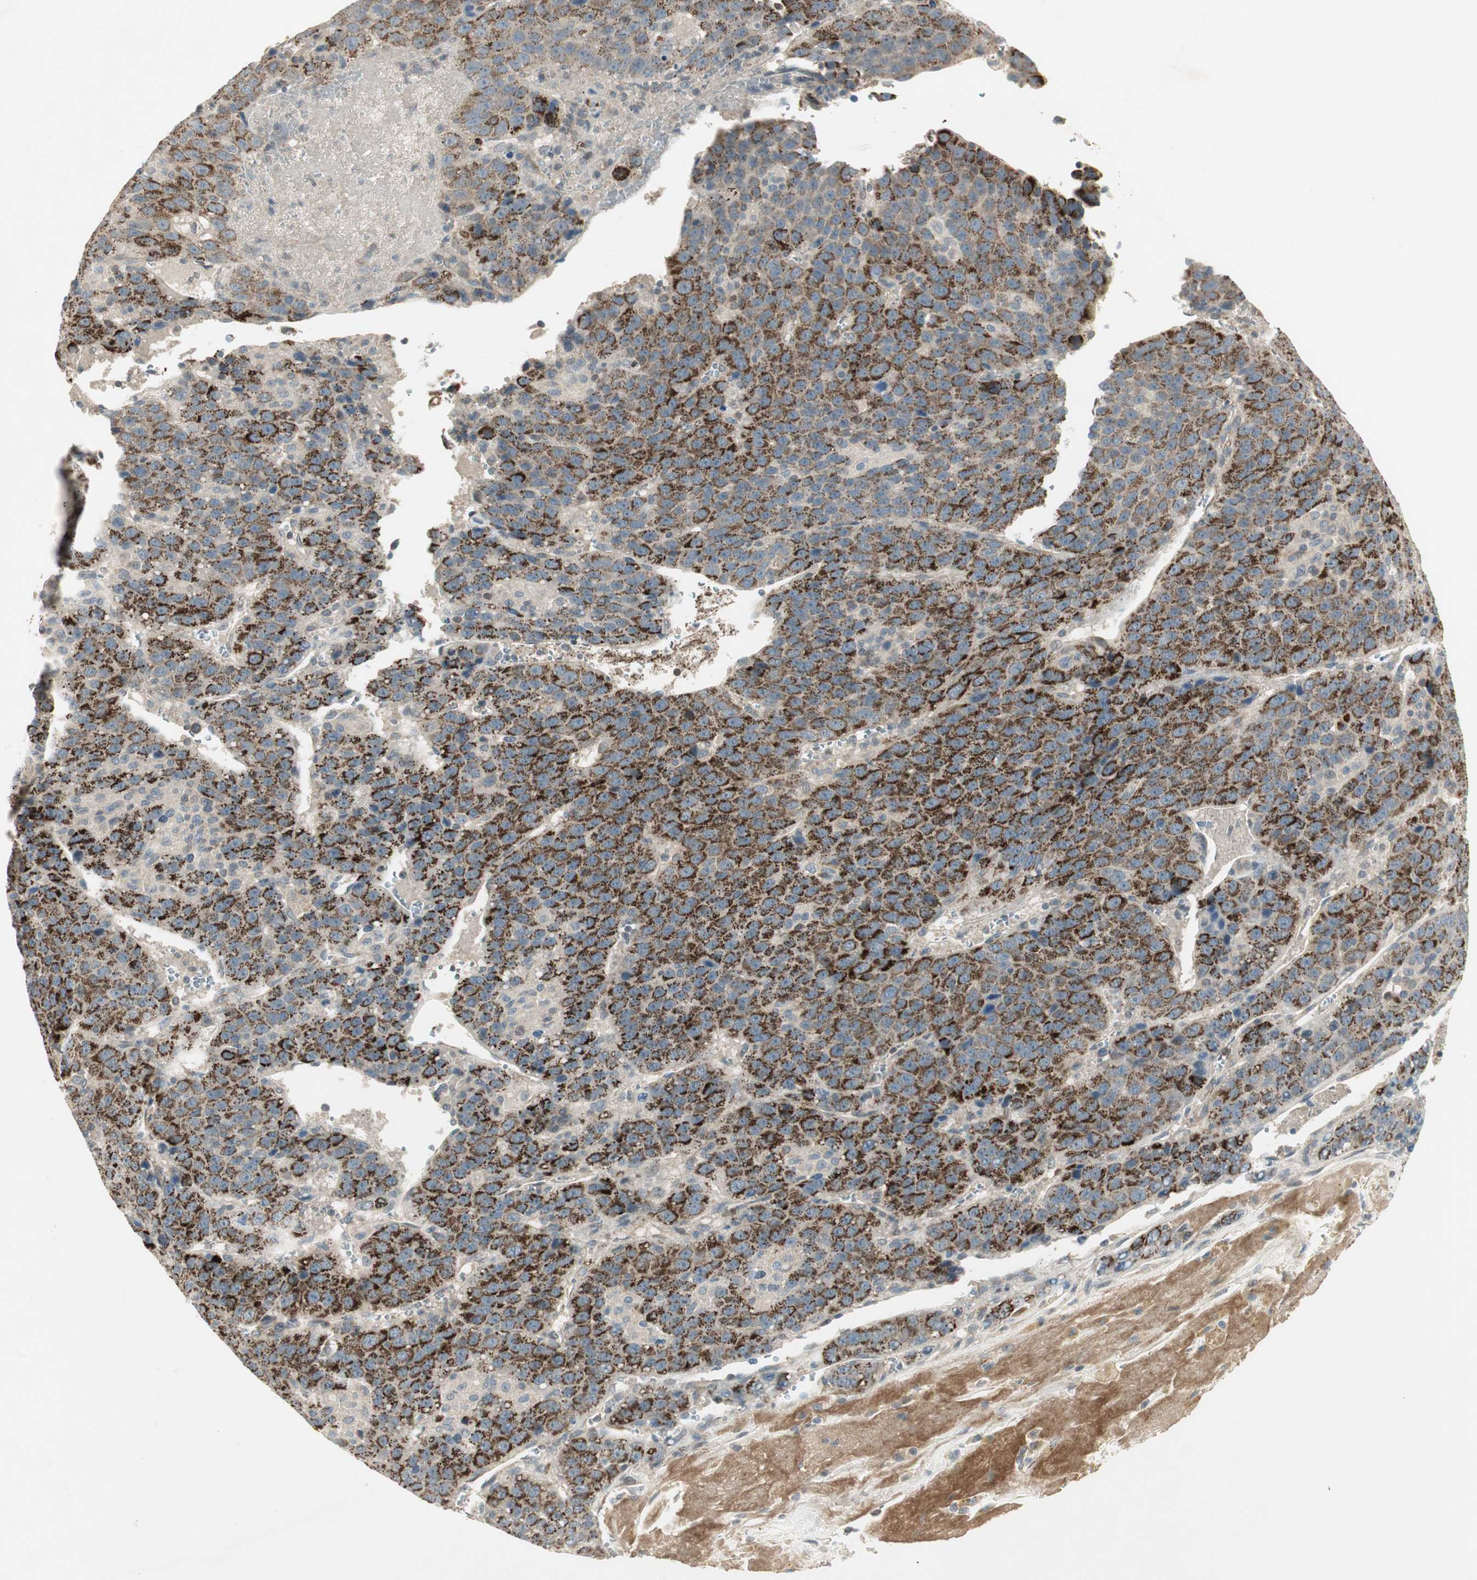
{"staining": {"intensity": "strong", "quantity": ">75%", "location": "cytoplasmic/membranous"}, "tissue": "liver cancer", "cell_type": "Tumor cells", "image_type": "cancer", "snomed": [{"axis": "morphology", "description": "Carcinoma, Hepatocellular, NOS"}, {"axis": "topography", "description": "Liver"}], "caption": "Liver cancer tissue shows strong cytoplasmic/membranous expression in about >75% of tumor cells, visualized by immunohistochemistry.", "gene": "USP2", "patient": {"sex": "female", "age": 53}}